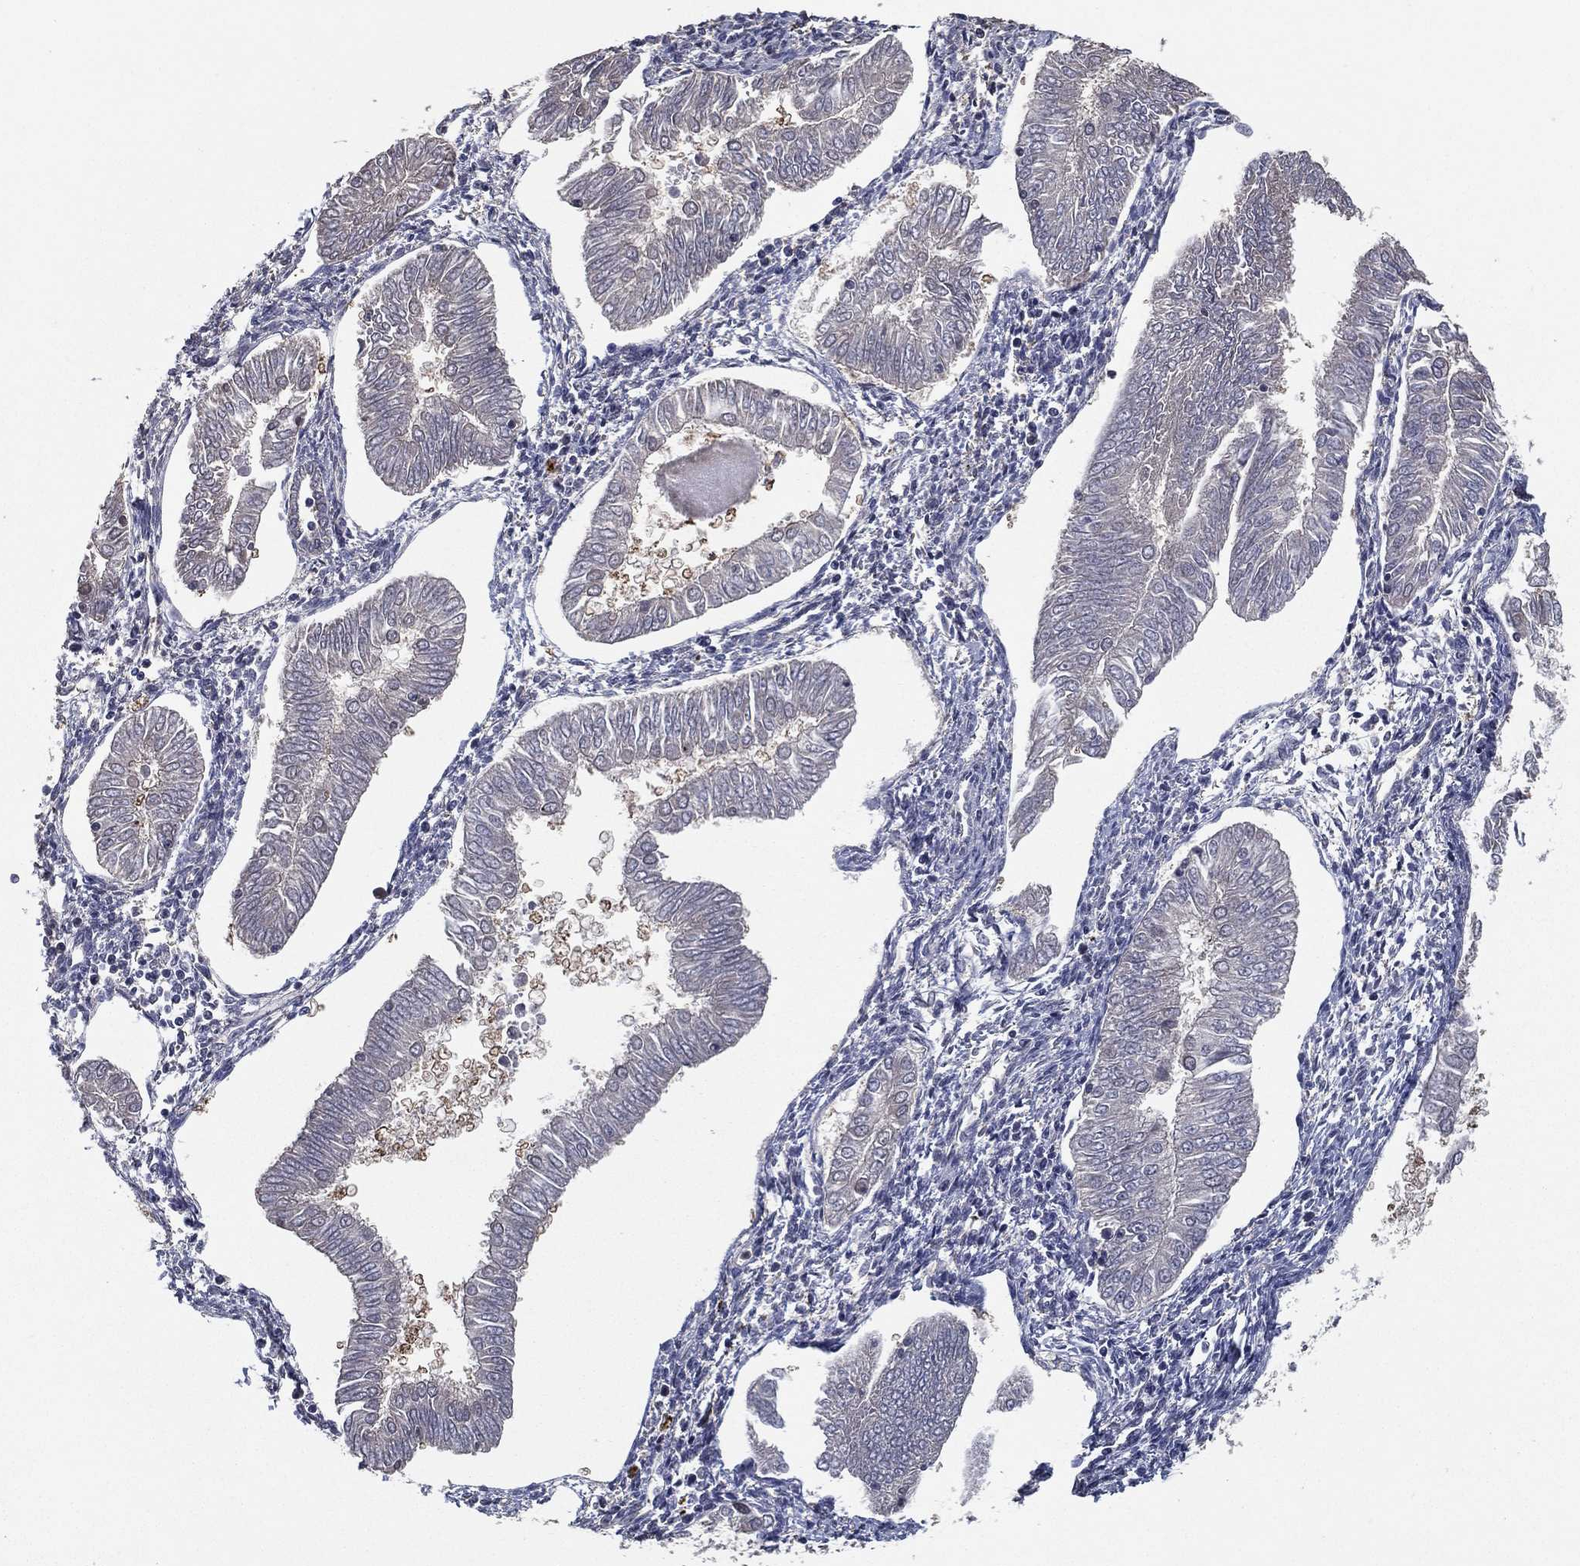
{"staining": {"intensity": "negative", "quantity": "none", "location": "none"}, "tissue": "endometrial cancer", "cell_type": "Tumor cells", "image_type": "cancer", "snomed": [{"axis": "morphology", "description": "Adenocarcinoma, NOS"}, {"axis": "topography", "description": "Endometrium"}], "caption": "Protein analysis of endometrial adenocarcinoma demonstrates no significant staining in tumor cells. Brightfield microscopy of immunohistochemistry stained with DAB (brown) and hematoxylin (blue), captured at high magnification.", "gene": "PCNT", "patient": {"sex": "female", "age": 53}}